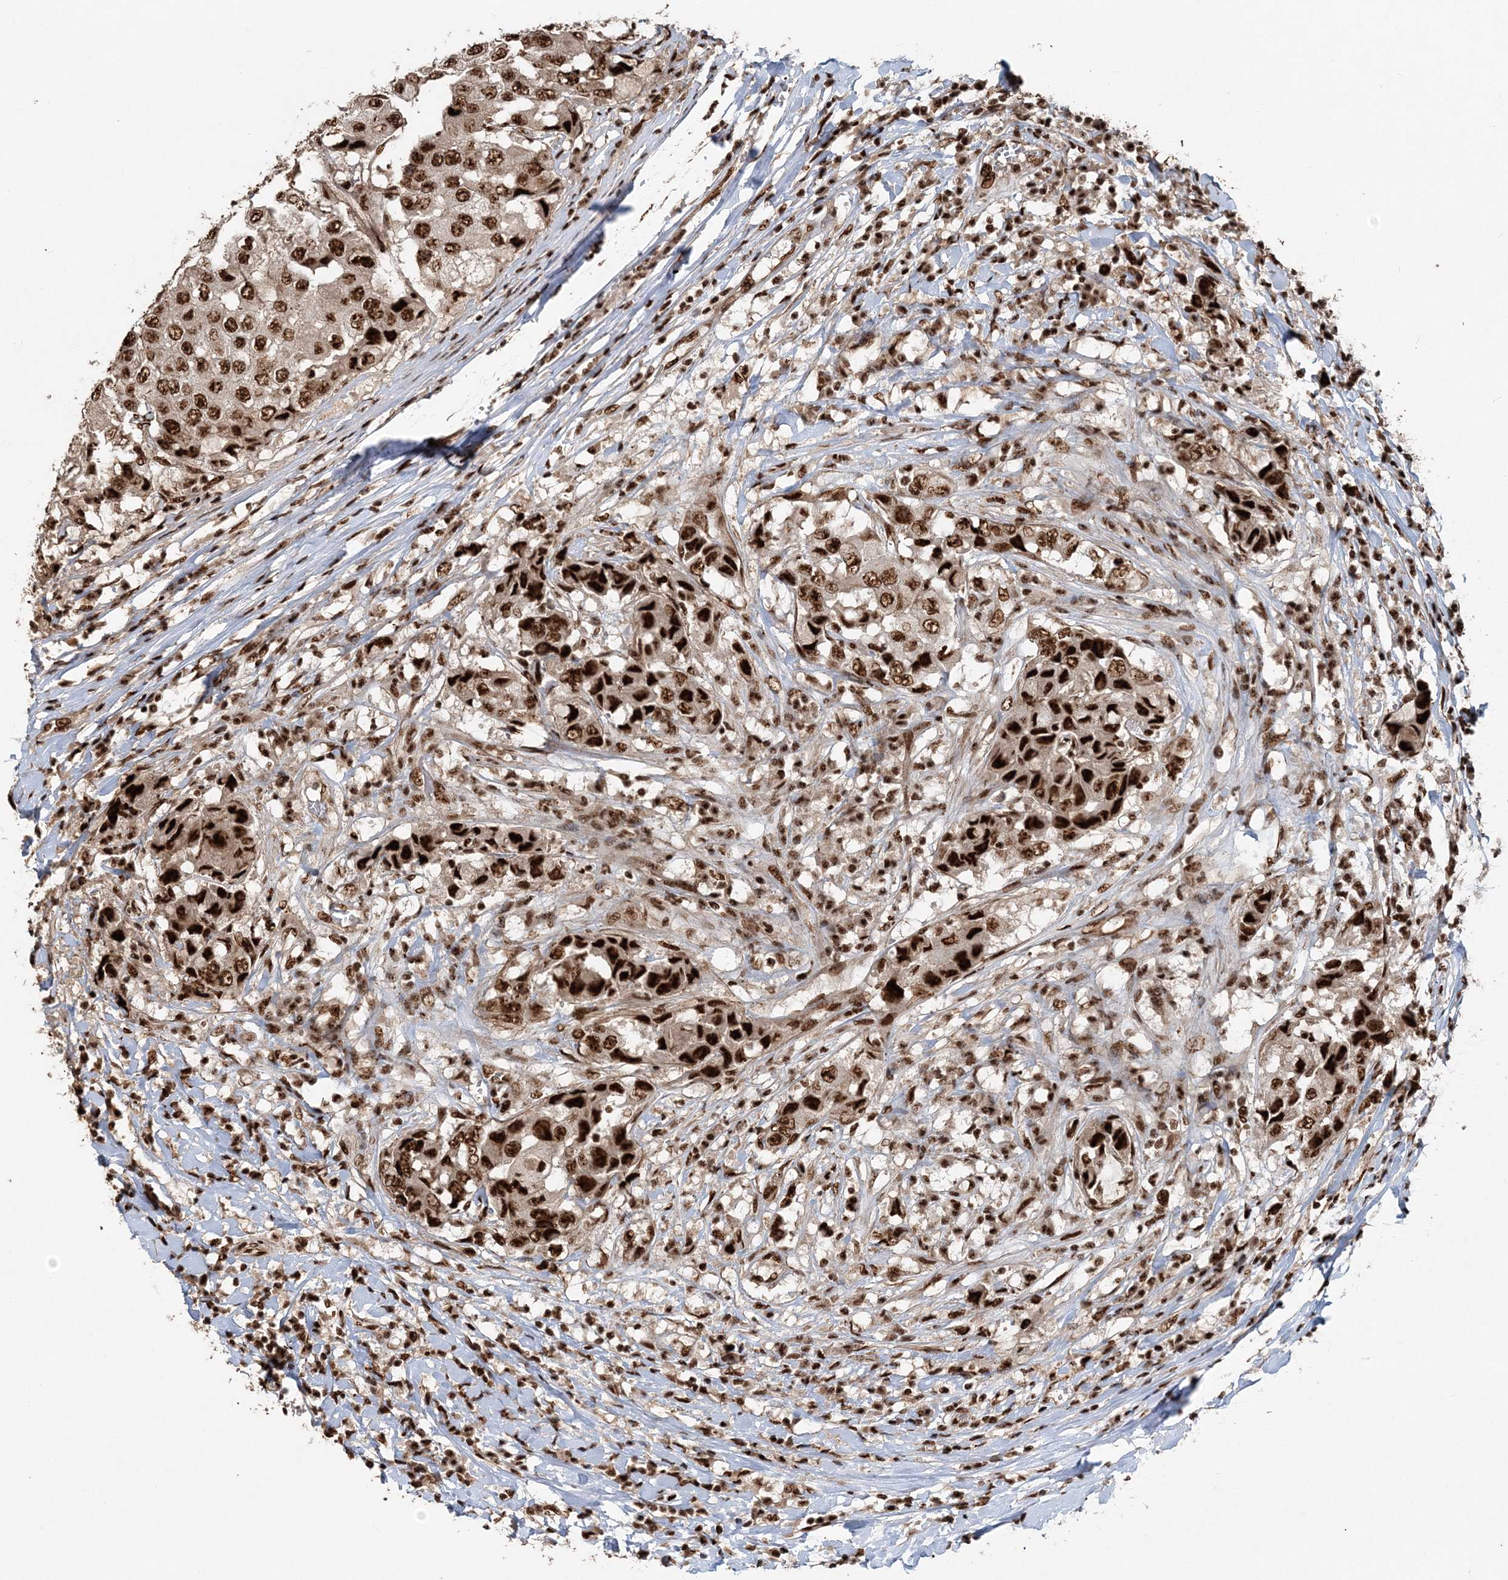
{"staining": {"intensity": "strong", "quantity": ">75%", "location": "nuclear"}, "tissue": "breast cancer", "cell_type": "Tumor cells", "image_type": "cancer", "snomed": [{"axis": "morphology", "description": "Duct carcinoma"}, {"axis": "topography", "description": "Breast"}], "caption": "Protein expression analysis of human breast cancer (infiltrating ductal carcinoma) reveals strong nuclear expression in approximately >75% of tumor cells.", "gene": "EXOSC8", "patient": {"sex": "female", "age": 27}}